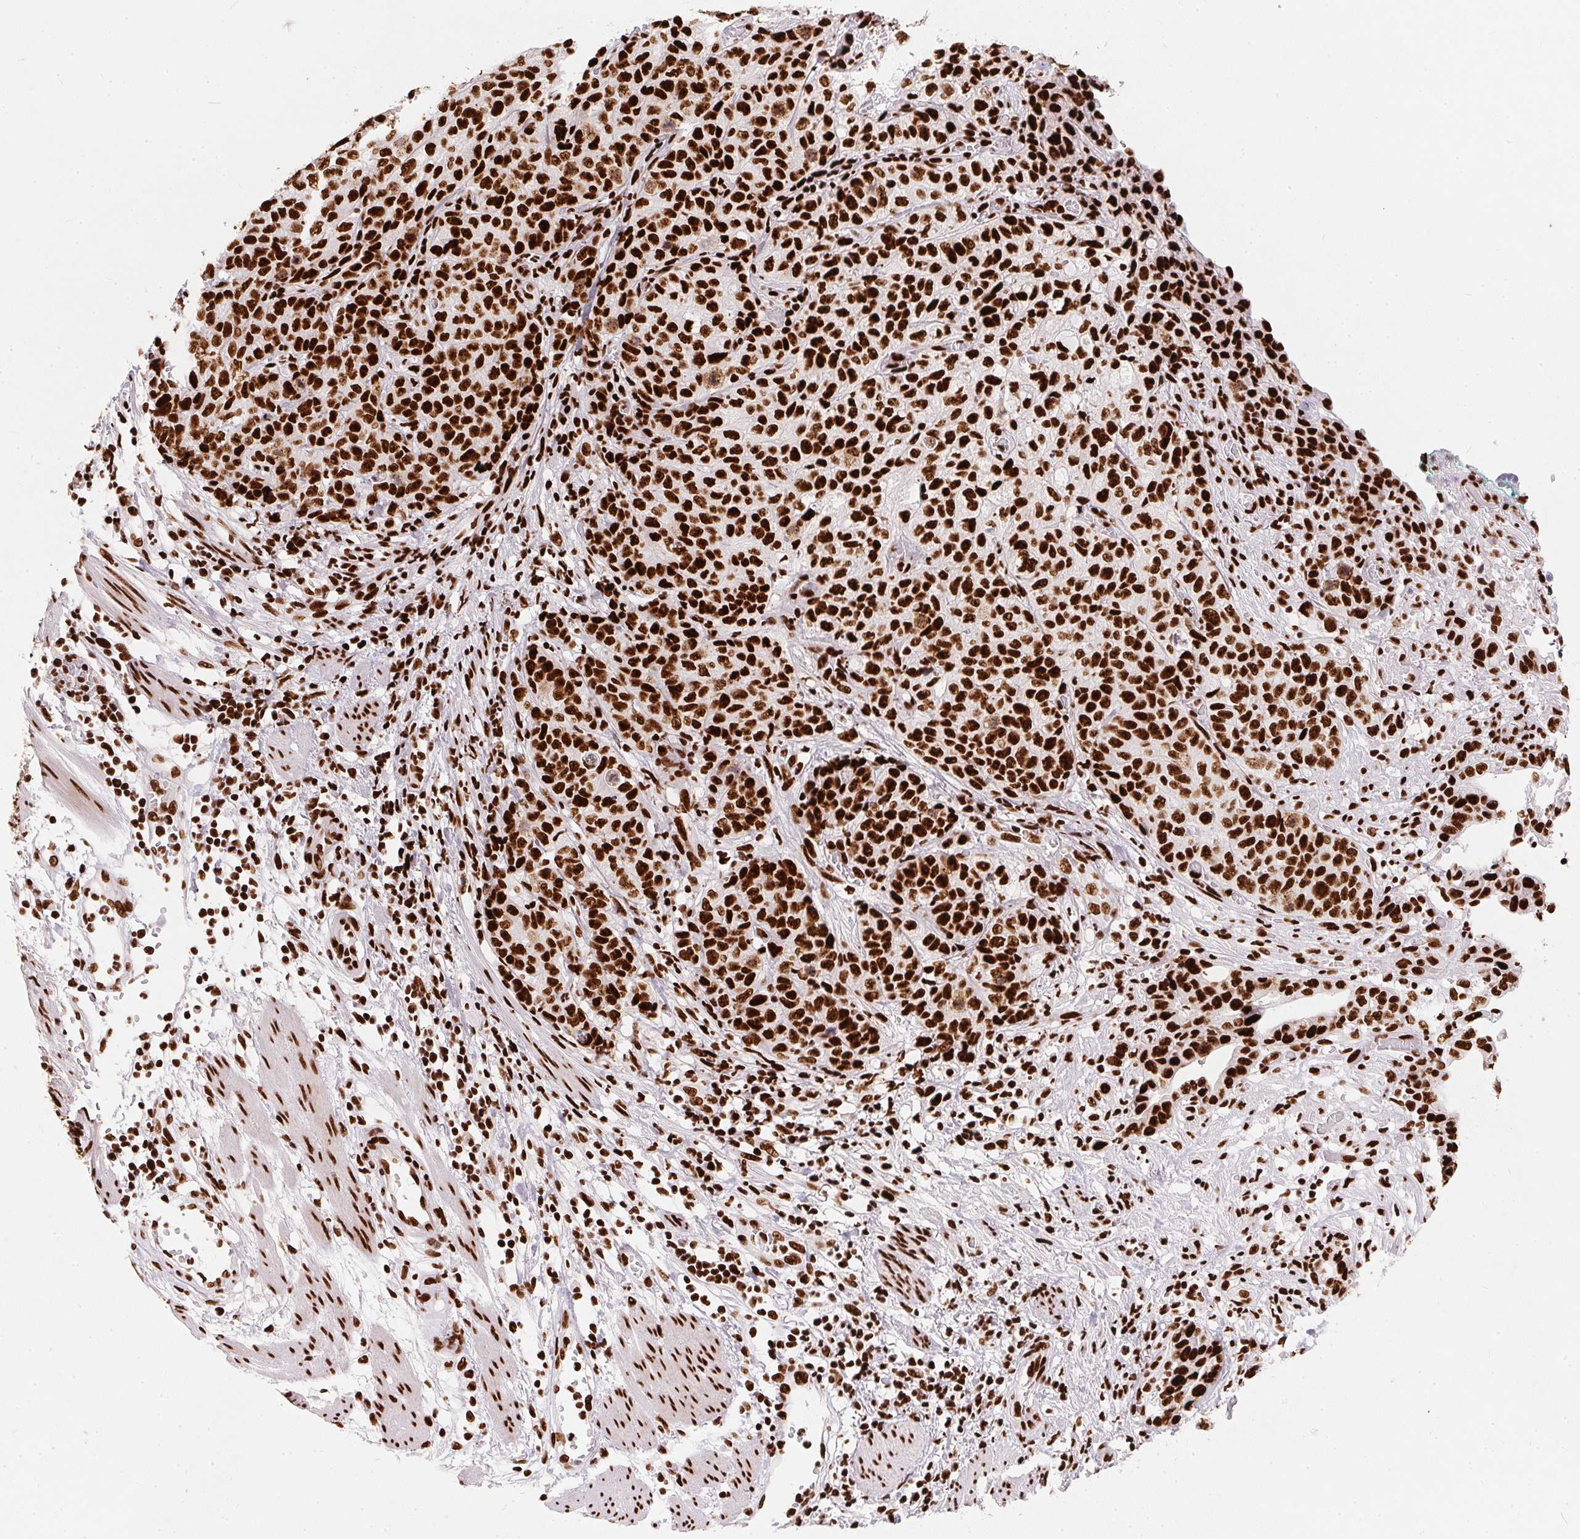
{"staining": {"intensity": "strong", "quantity": ">75%", "location": "nuclear"}, "tissue": "stomach cancer", "cell_type": "Tumor cells", "image_type": "cancer", "snomed": [{"axis": "morphology", "description": "Adenocarcinoma, NOS"}, {"axis": "topography", "description": "Stomach, upper"}], "caption": "High-magnification brightfield microscopy of adenocarcinoma (stomach) stained with DAB (brown) and counterstained with hematoxylin (blue). tumor cells exhibit strong nuclear expression is appreciated in approximately>75% of cells. Immunohistochemistry (ihc) stains the protein in brown and the nuclei are stained blue.", "gene": "PAGE3", "patient": {"sex": "female", "age": 67}}